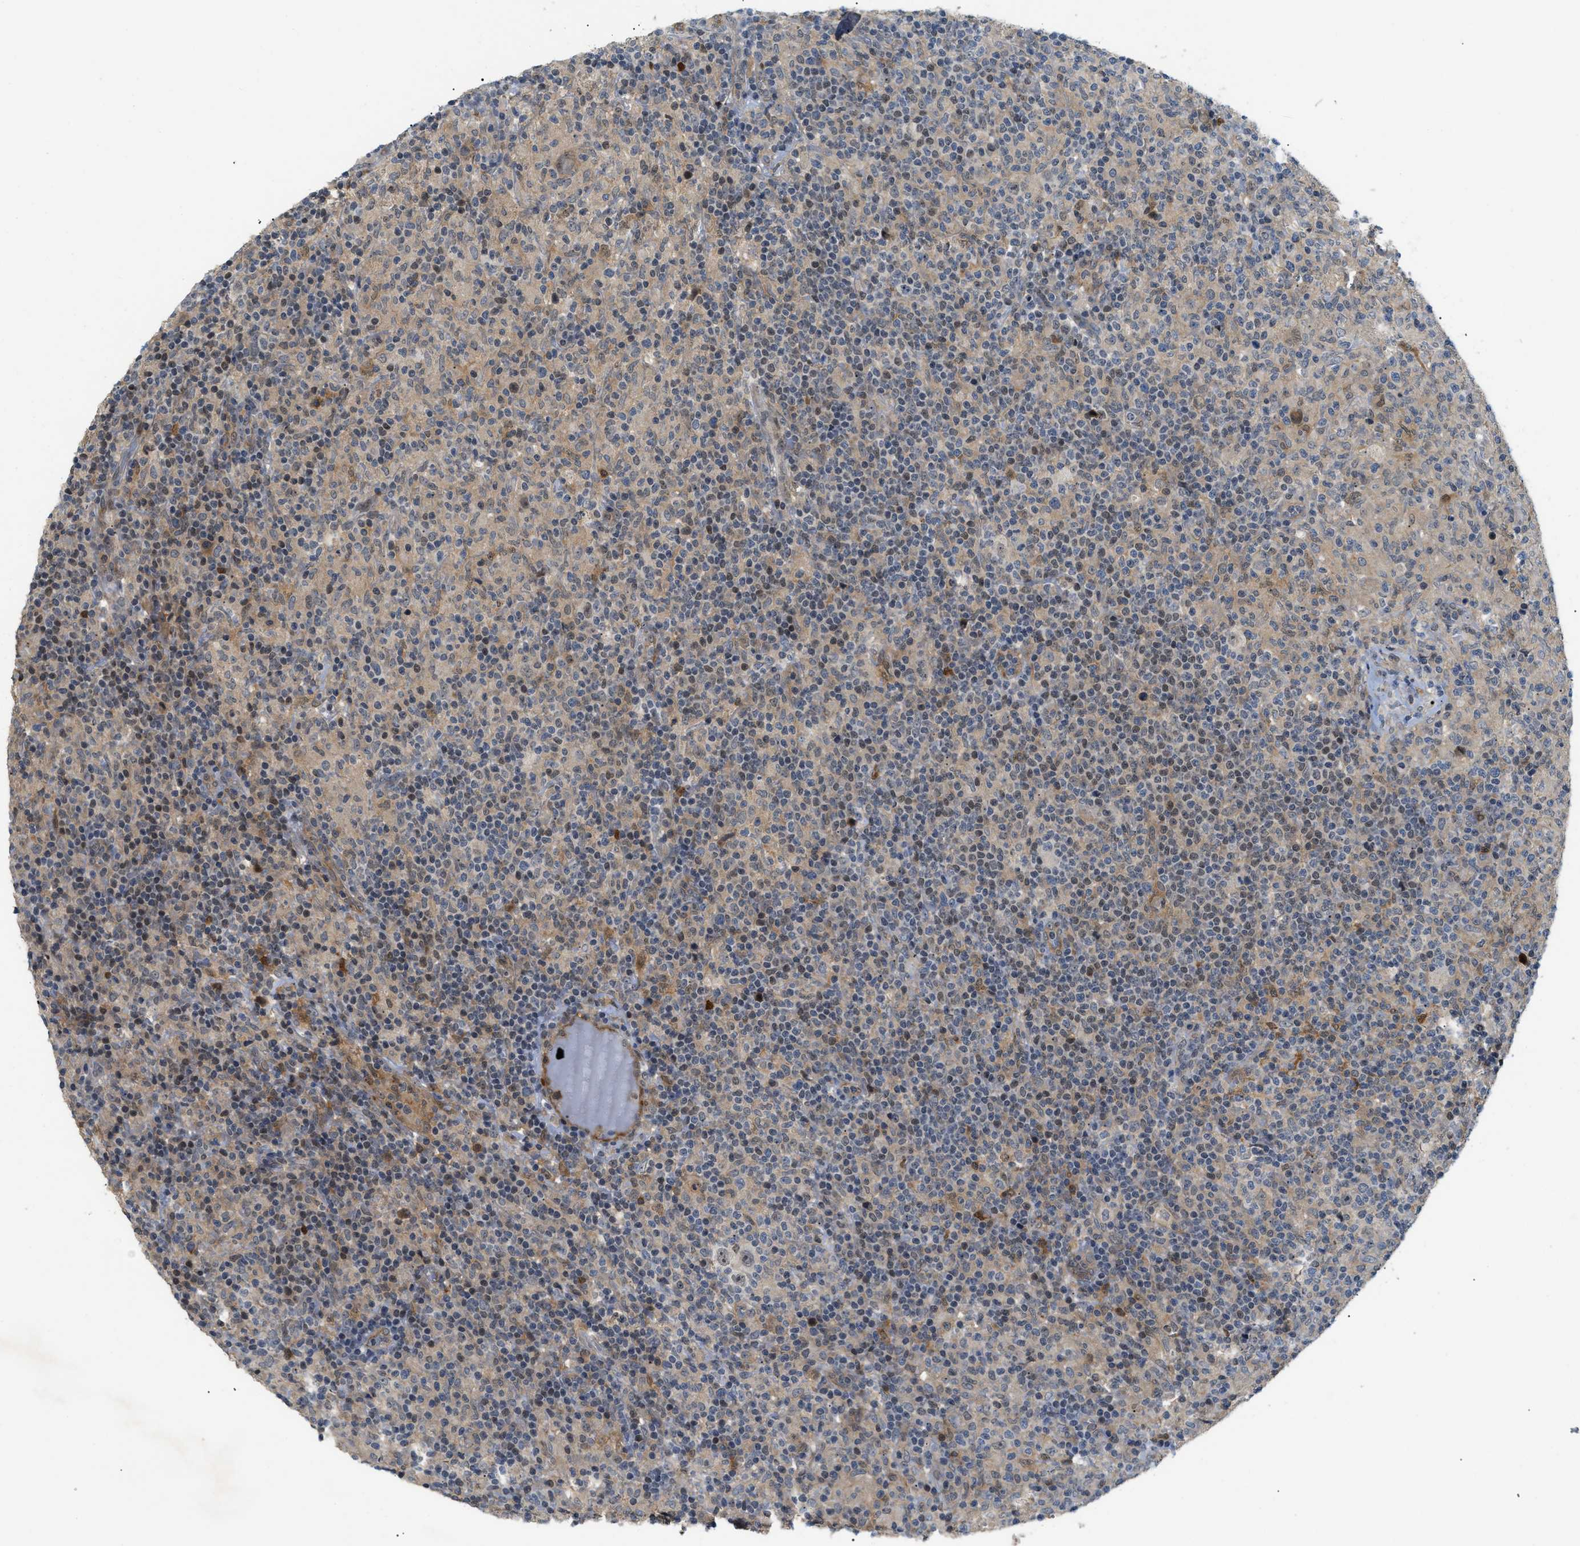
{"staining": {"intensity": "weak", "quantity": ">75%", "location": "nuclear"}, "tissue": "lymphoma", "cell_type": "Tumor cells", "image_type": "cancer", "snomed": [{"axis": "morphology", "description": "Hodgkin's disease, NOS"}, {"axis": "topography", "description": "Lymph node"}], "caption": "Human Hodgkin's disease stained with a protein marker shows weak staining in tumor cells.", "gene": "TRAK2", "patient": {"sex": "male", "age": 70}}